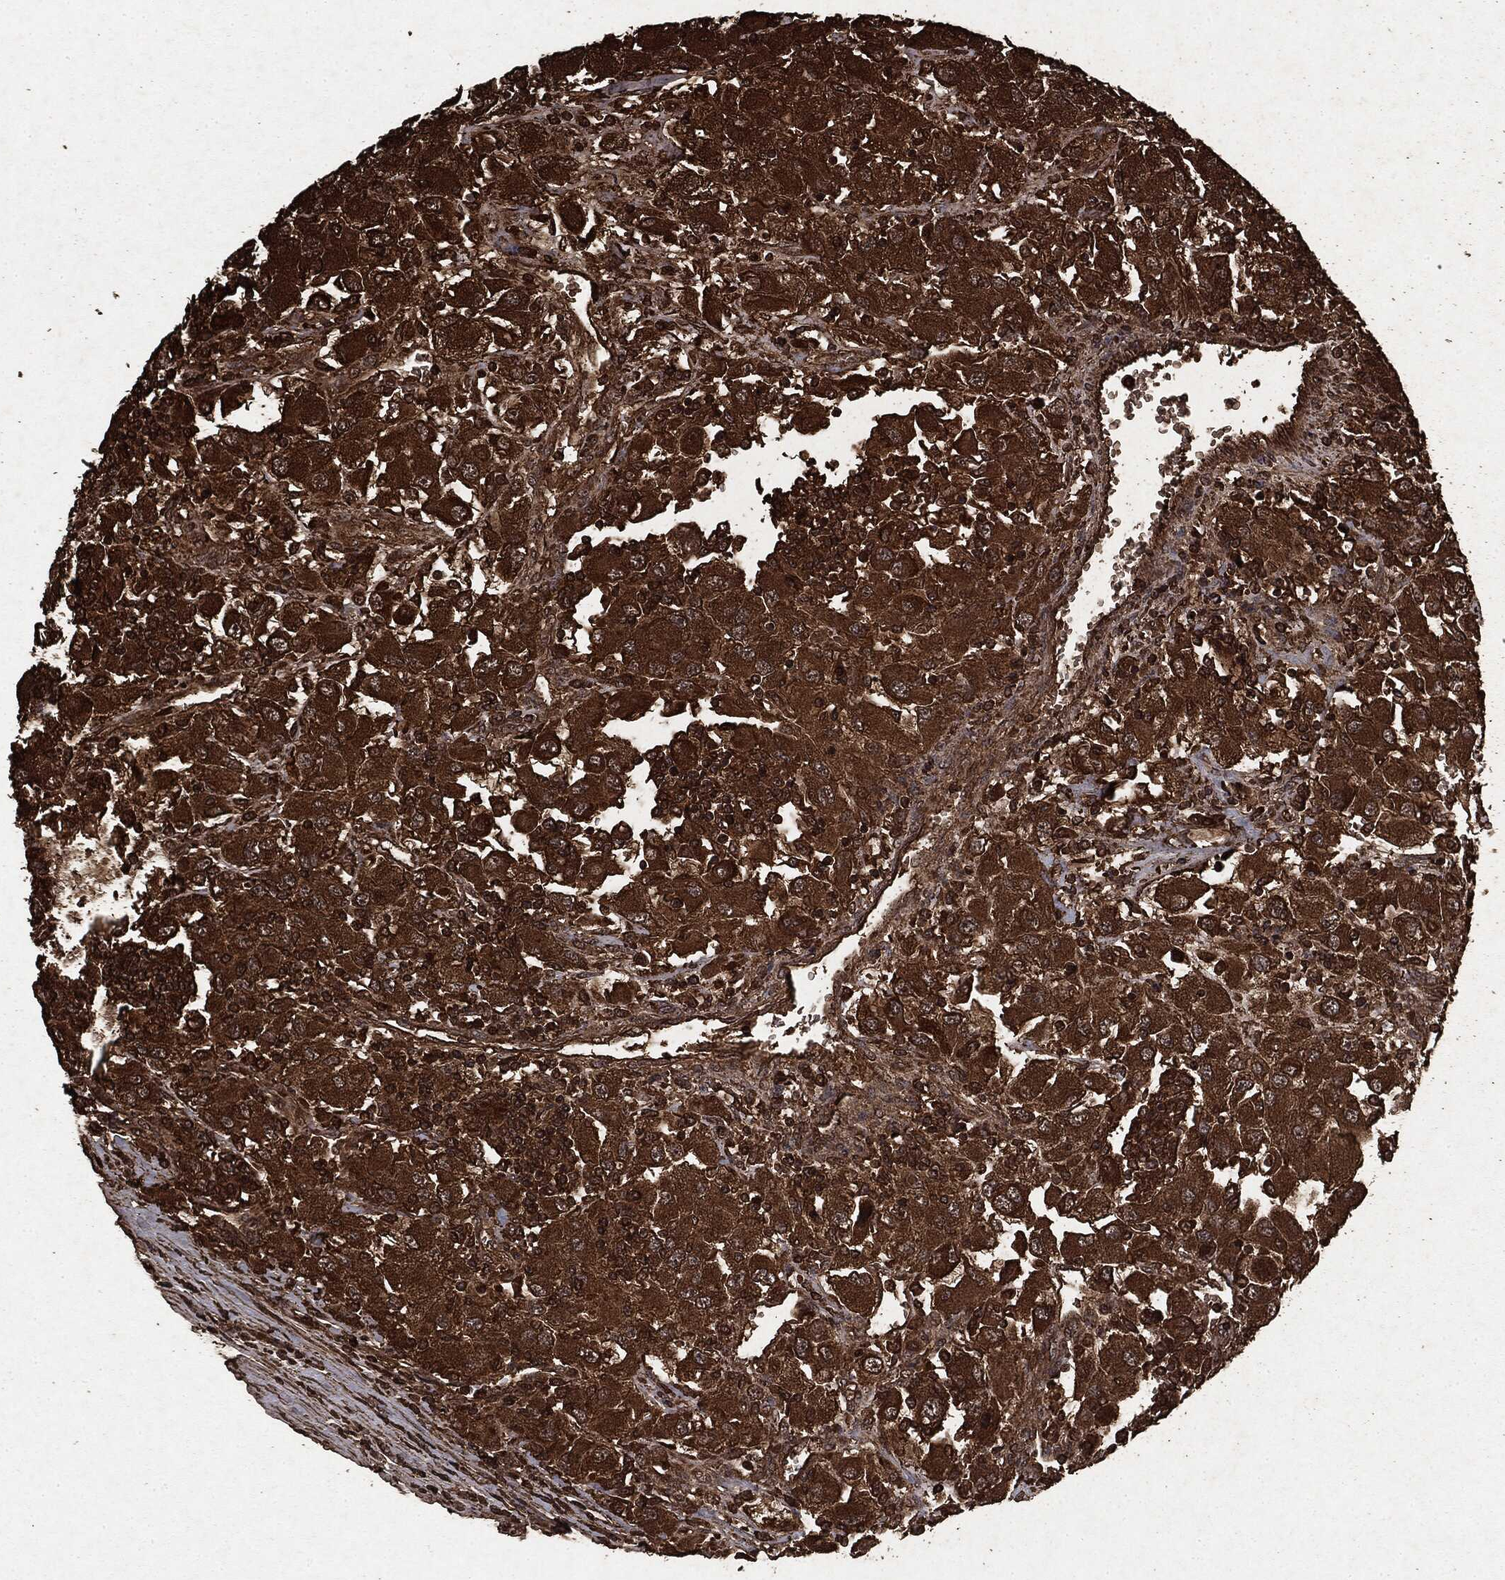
{"staining": {"intensity": "strong", "quantity": ">75%", "location": "cytoplasmic/membranous"}, "tissue": "renal cancer", "cell_type": "Tumor cells", "image_type": "cancer", "snomed": [{"axis": "morphology", "description": "Adenocarcinoma, NOS"}, {"axis": "topography", "description": "Kidney"}], "caption": "IHC staining of renal adenocarcinoma, which shows high levels of strong cytoplasmic/membranous expression in approximately >75% of tumor cells indicating strong cytoplasmic/membranous protein staining. The staining was performed using DAB (brown) for protein detection and nuclei were counterstained in hematoxylin (blue).", "gene": "ARAF", "patient": {"sex": "female", "age": 67}}